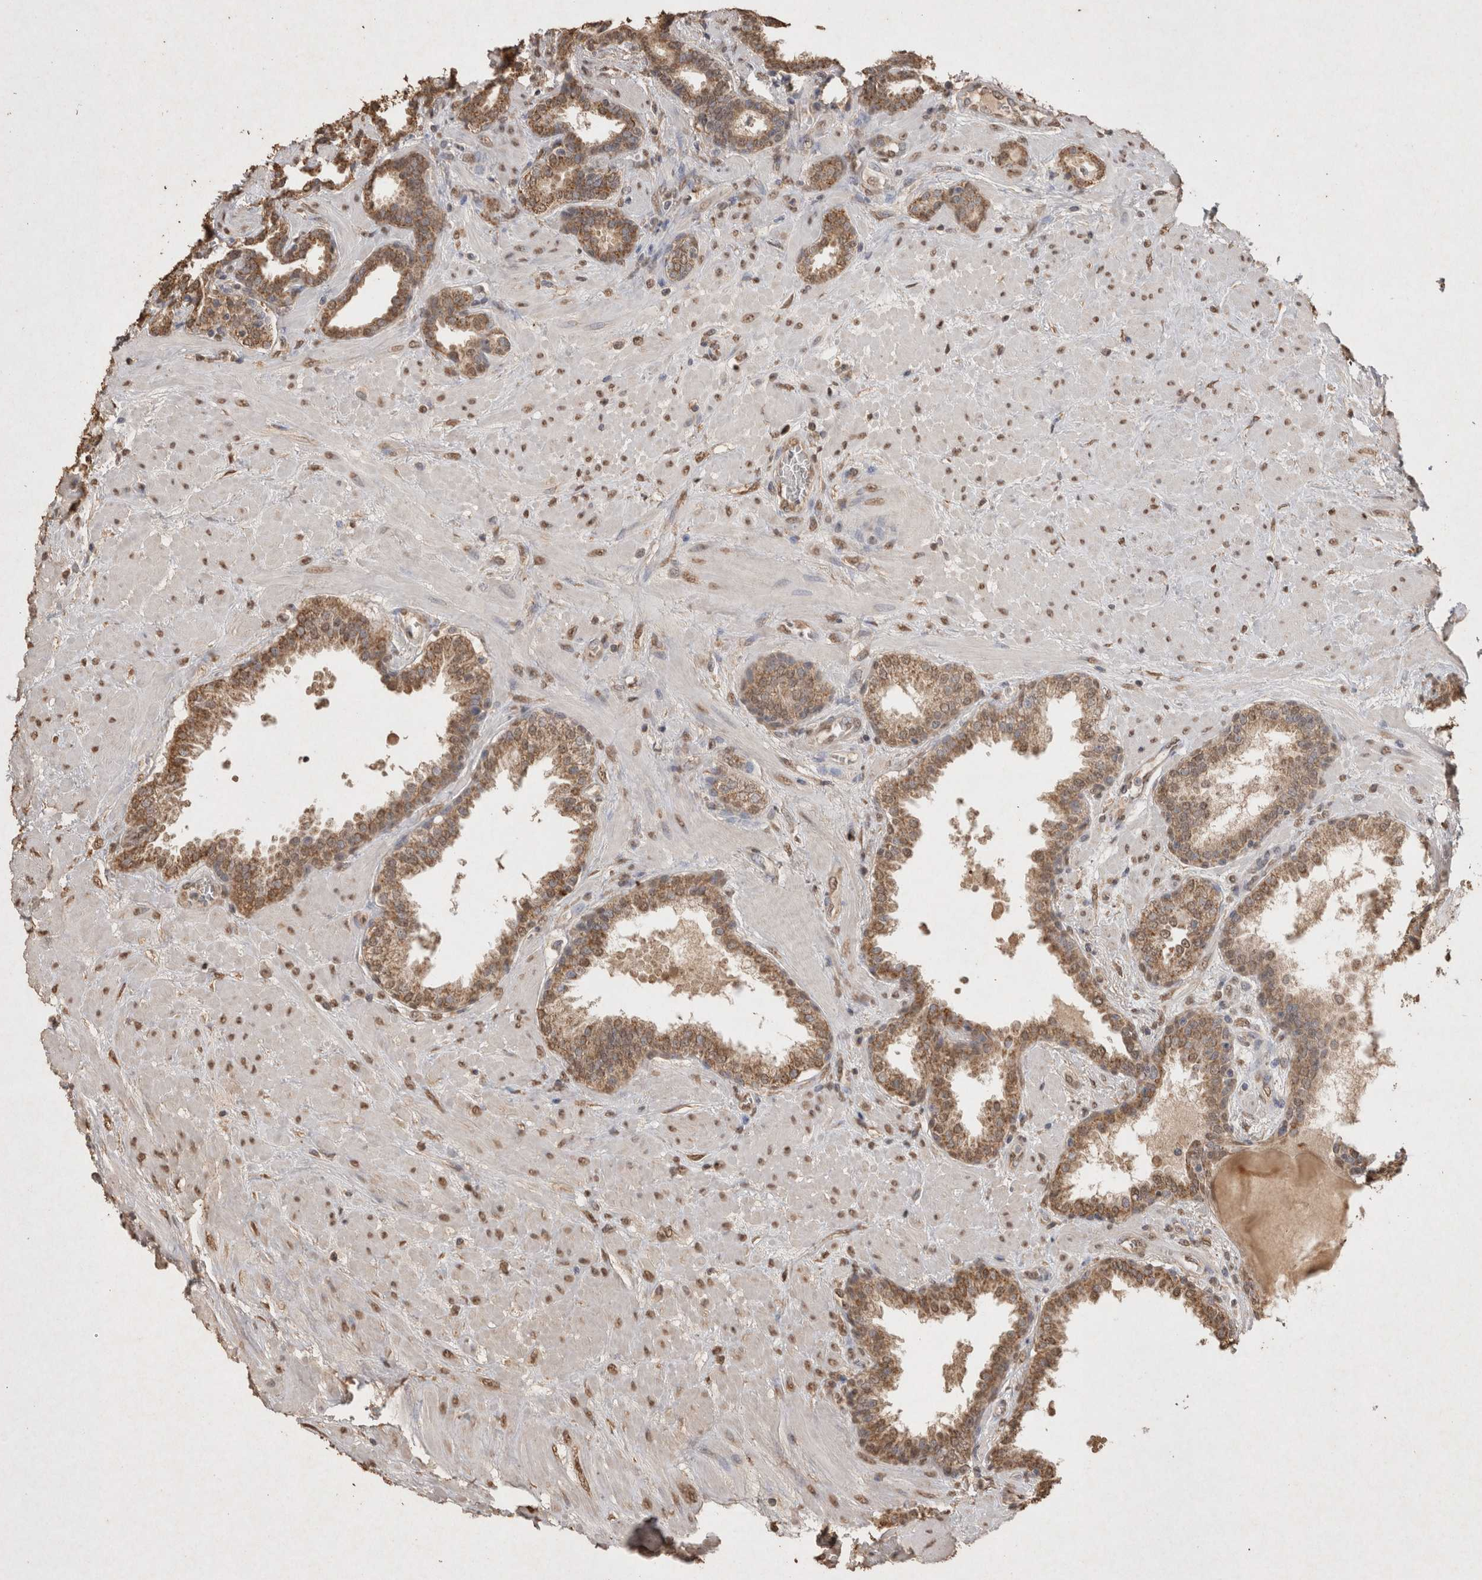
{"staining": {"intensity": "moderate", "quantity": ">75%", "location": "cytoplasmic/membranous,nuclear"}, "tissue": "prostate", "cell_type": "Glandular cells", "image_type": "normal", "snomed": [{"axis": "morphology", "description": "Normal tissue, NOS"}, {"axis": "topography", "description": "Prostate"}], "caption": "The image shows a brown stain indicating the presence of a protein in the cytoplasmic/membranous,nuclear of glandular cells in prostate.", "gene": "MLX", "patient": {"sex": "male", "age": 51}}